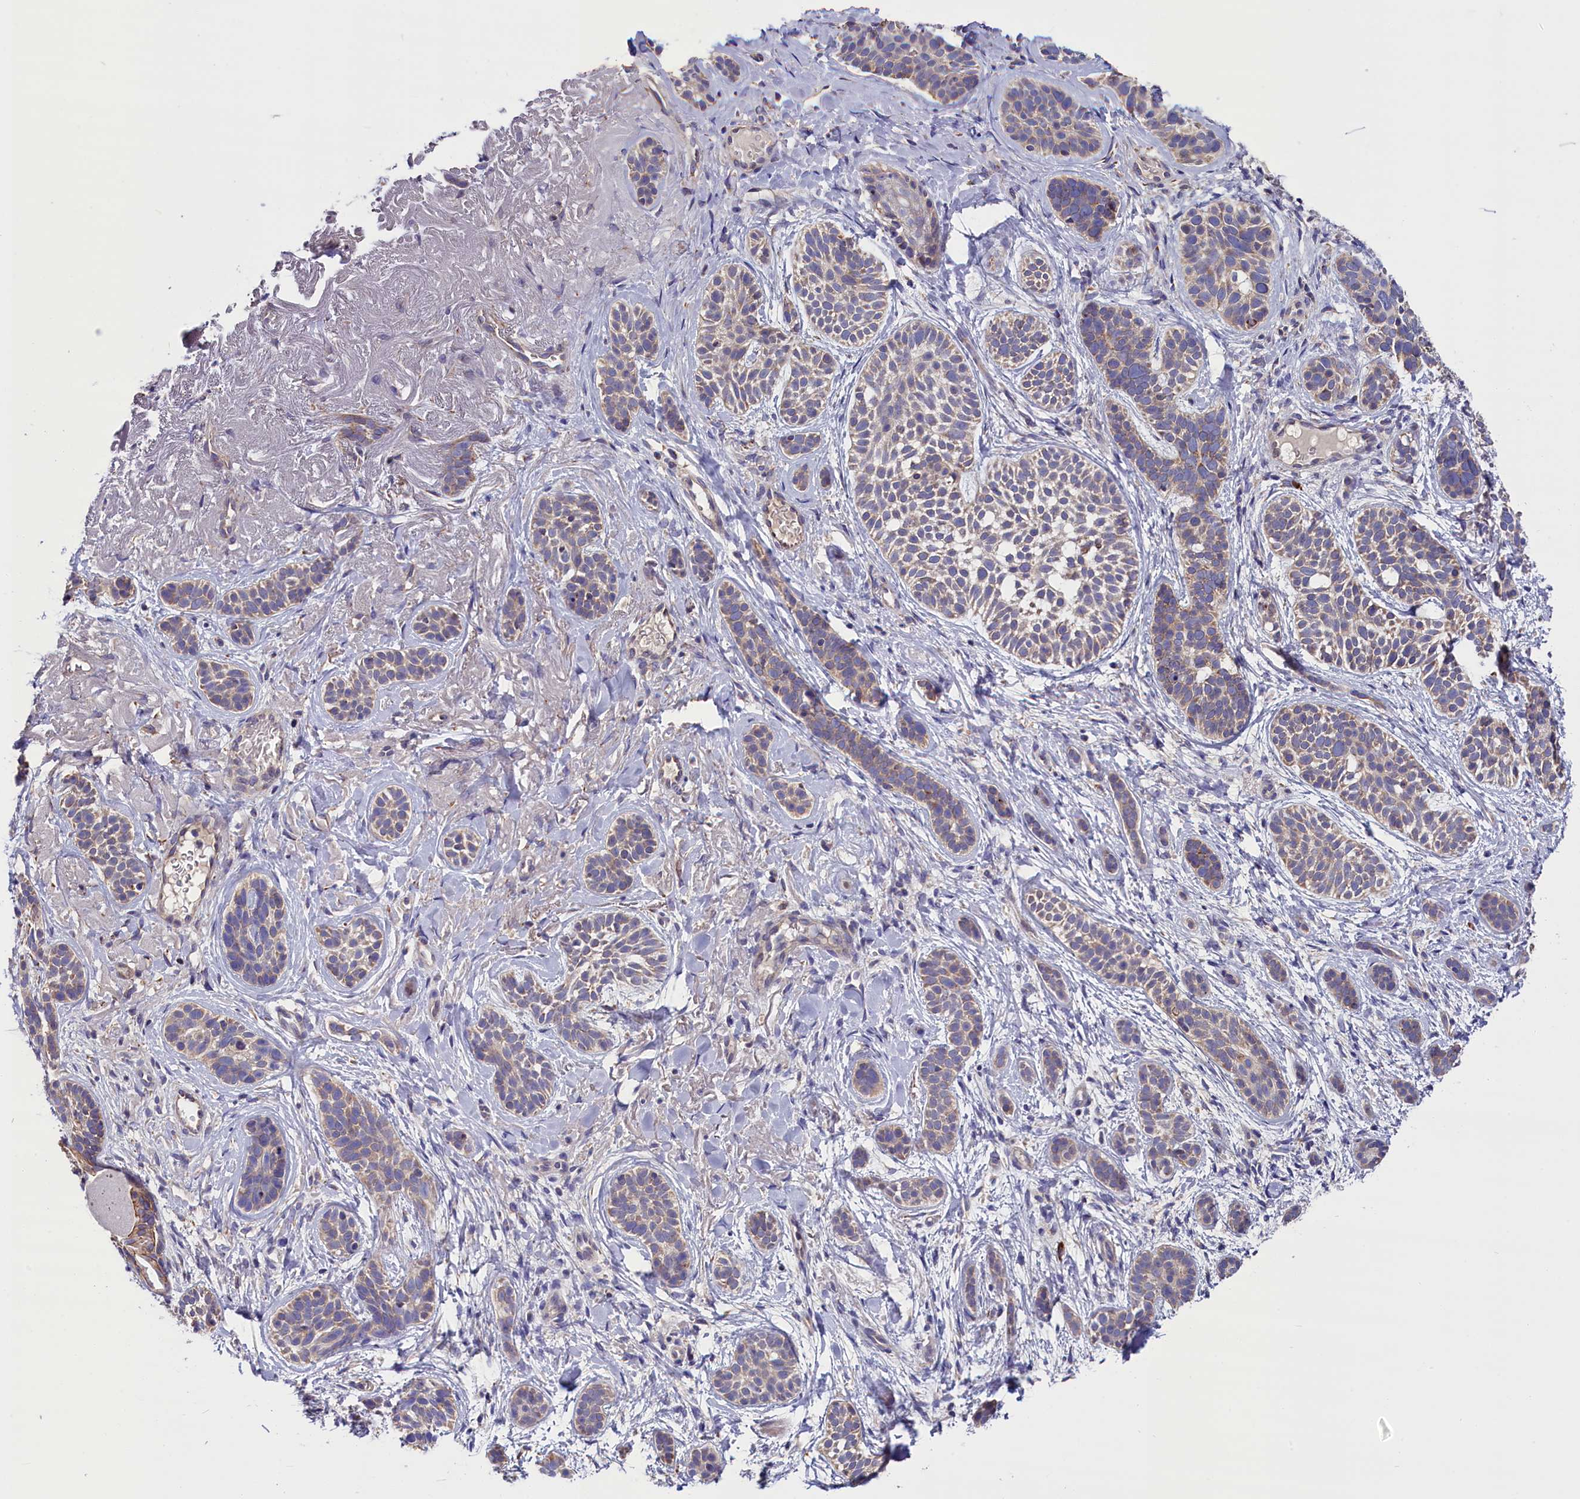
{"staining": {"intensity": "weak", "quantity": "25%-75%", "location": "cytoplasmic/membranous"}, "tissue": "skin cancer", "cell_type": "Tumor cells", "image_type": "cancer", "snomed": [{"axis": "morphology", "description": "Basal cell carcinoma"}, {"axis": "topography", "description": "Skin"}], "caption": "Immunohistochemical staining of human skin cancer exhibits low levels of weak cytoplasmic/membranous protein positivity in approximately 25%-75% of tumor cells. The staining is performed using DAB (3,3'-diaminobenzidine) brown chromogen to label protein expression. The nuclei are counter-stained blue using hematoxylin.", "gene": "ZSWIM1", "patient": {"sex": "male", "age": 71}}